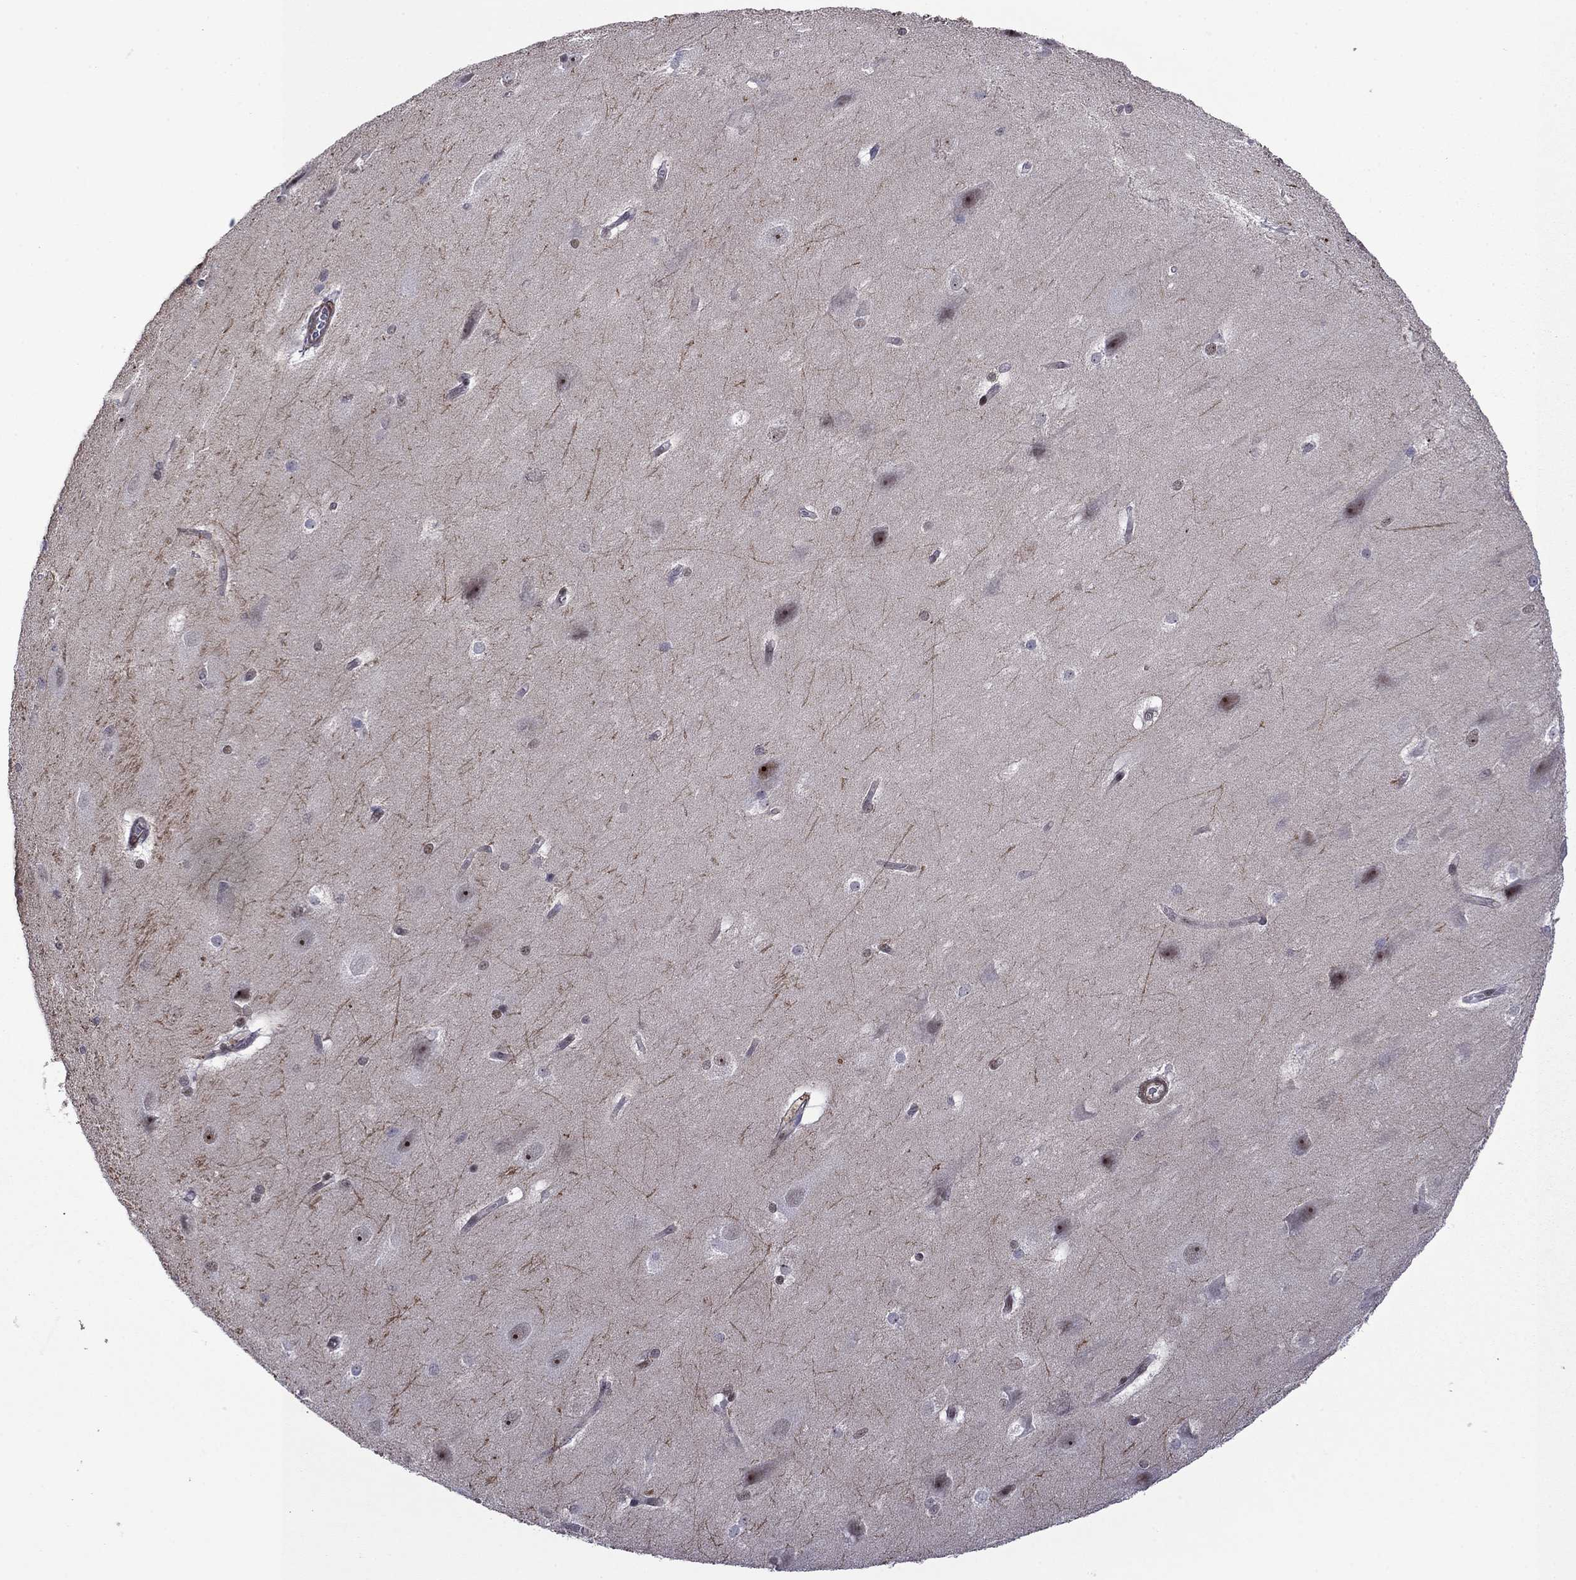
{"staining": {"intensity": "negative", "quantity": "none", "location": "none"}, "tissue": "hippocampus", "cell_type": "Glial cells", "image_type": "normal", "snomed": [{"axis": "morphology", "description": "Normal tissue, NOS"}, {"axis": "topography", "description": "Cerebral cortex"}, {"axis": "topography", "description": "Hippocampus"}], "caption": "A histopathology image of hippocampus stained for a protein reveals no brown staining in glial cells.", "gene": "SURF2", "patient": {"sex": "female", "age": 19}}